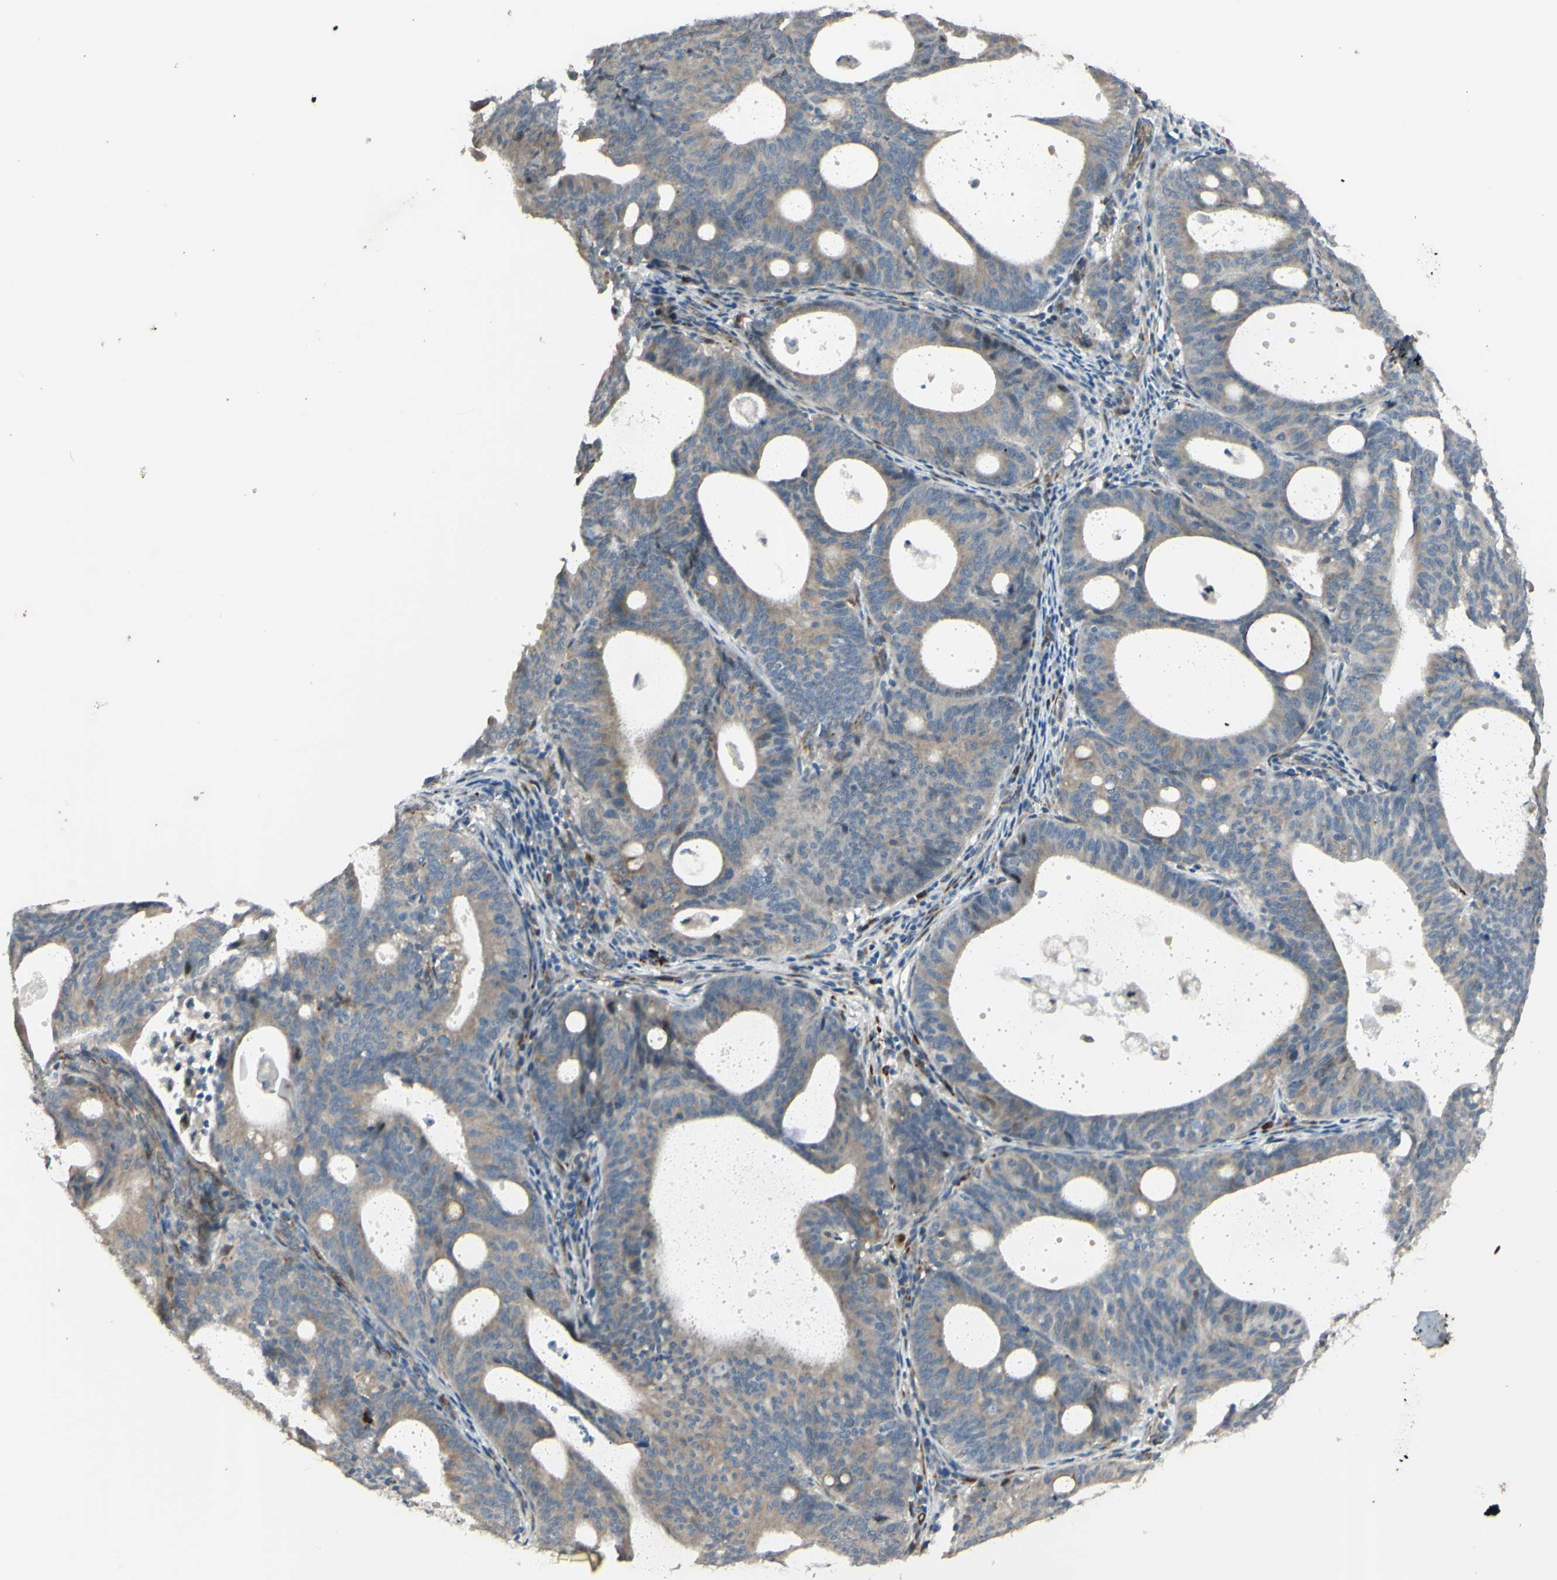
{"staining": {"intensity": "weak", "quantity": ">75%", "location": "cytoplasmic/membranous"}, "tissue": "endometrial cancer", "cell_type": "Tumor cells", "image_type": "cancer", "snomed": [{"axis": "morphology", "description": "Adenocarcinoma, NOS"}, {"axis": "topography", "description": "Uterus"}], "caption": "Immunohistochemical staining of adenocarcinoma (endometrial) exhibits low levels of weak cytoplasmic/membranous protein staining in approximately >75% of tumor cells. (DAB (3,3'-diaminobenzidine) = brown stain, brightfield microscopy at high magnification).", "gene": "NDFIP1", "patient": {"sex": "female", "age": 83}}